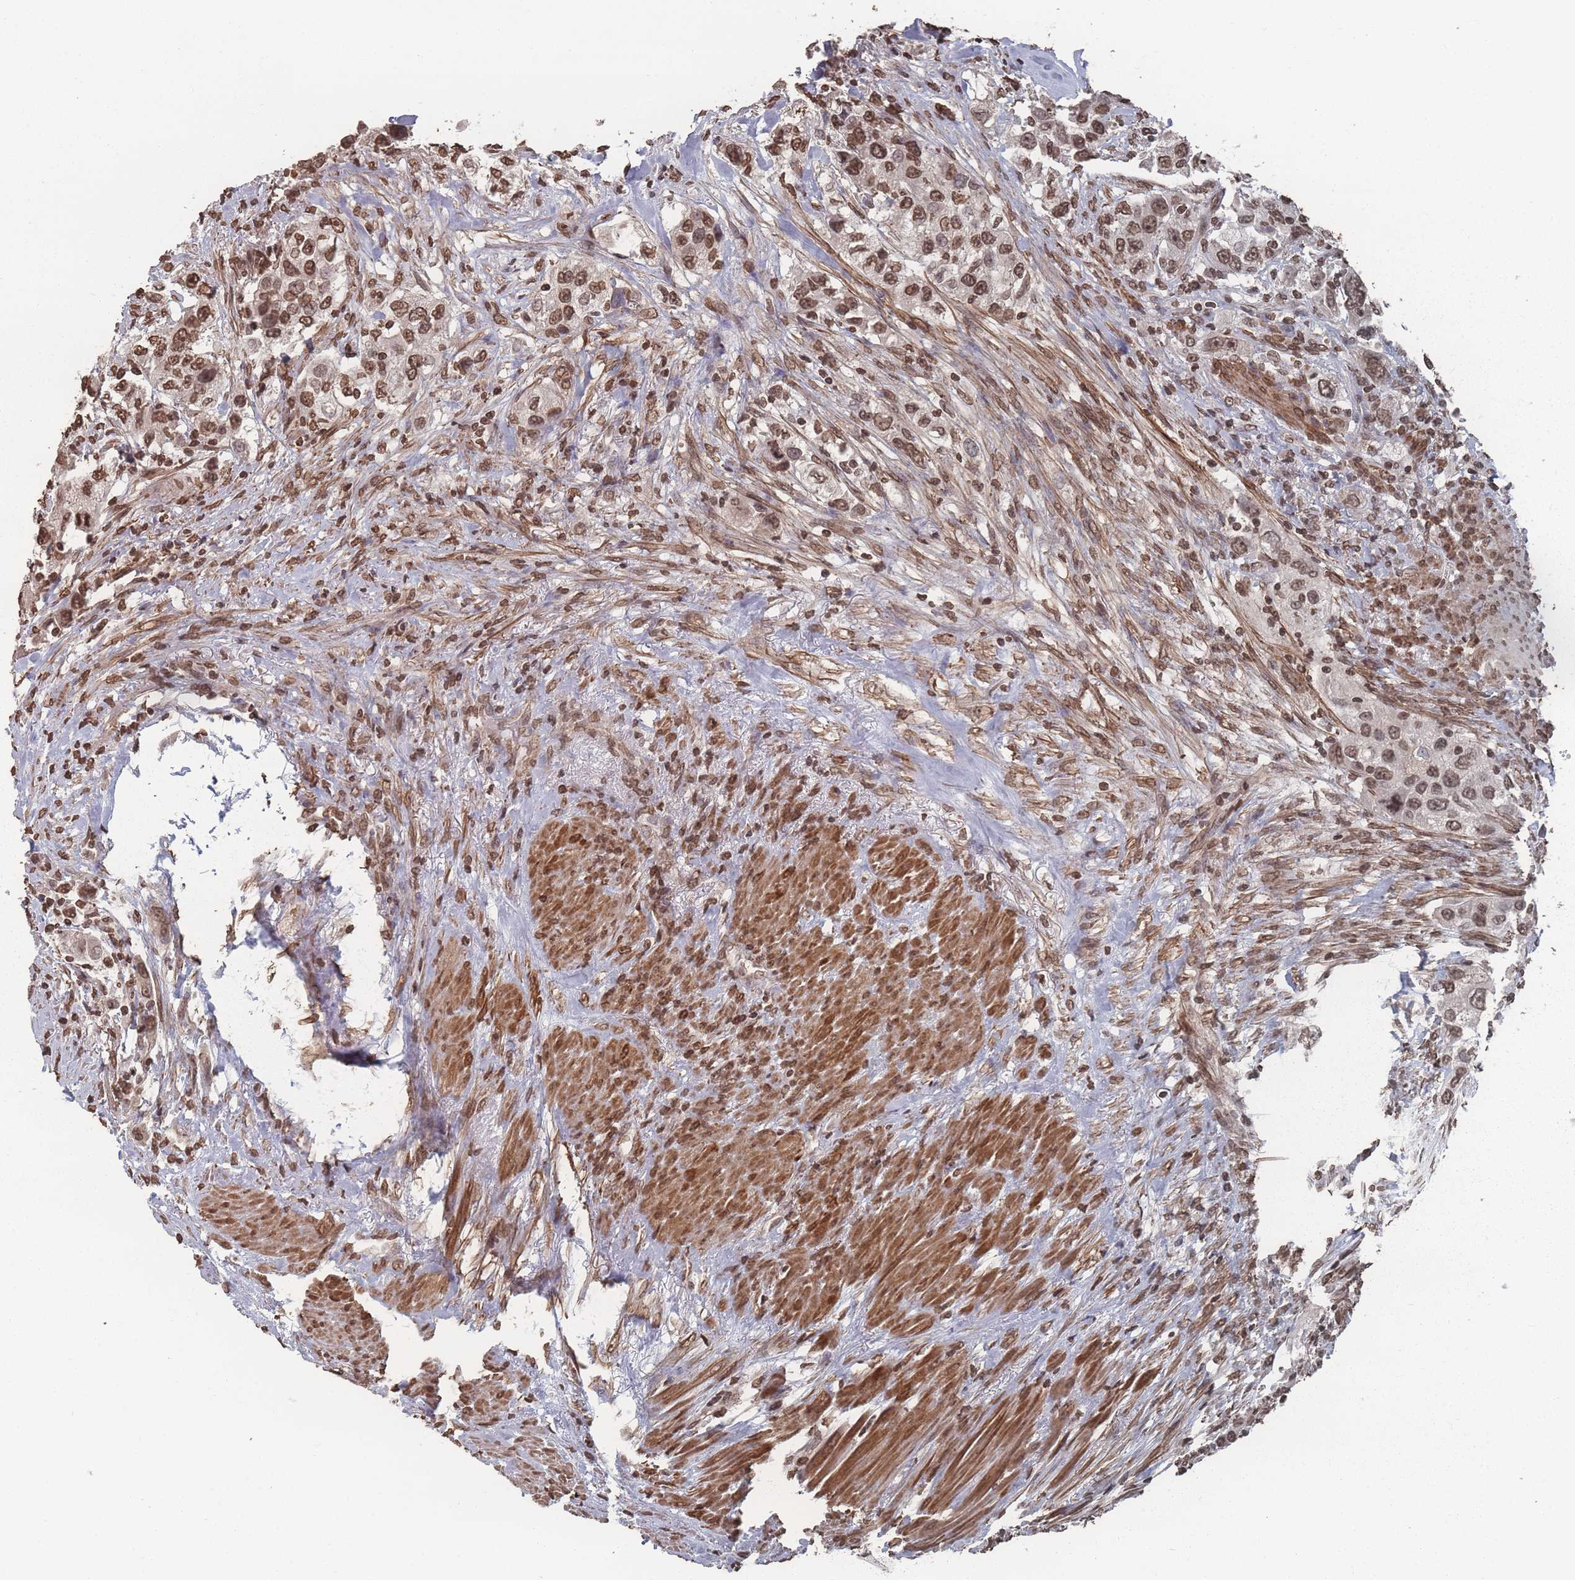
{"staining": {"intensity": "moderate", "quantity": ">75%", "location": "nuclear"}, "tissue": "urothelial cancer", "cell_type": "Tumor cells", "image_type": "cancer", "snomed": [{"axis": "morphology", "description": "Urothelial carcinoma, High grade"}, {"axis": "topography", "description": "Urinary bladder"}], "caption": "The micrograph shows immunohistochemical staining of urothelial cancer. There is moderate nuclear expression is appreciated in about >75% of tumor cells. Immunohistochemistry (ihc) stains the protein of interest in brown and the nuclei are stained blue.", "gene": "PLEKHG5", "patient": {"sex": "female", "age": 80}}